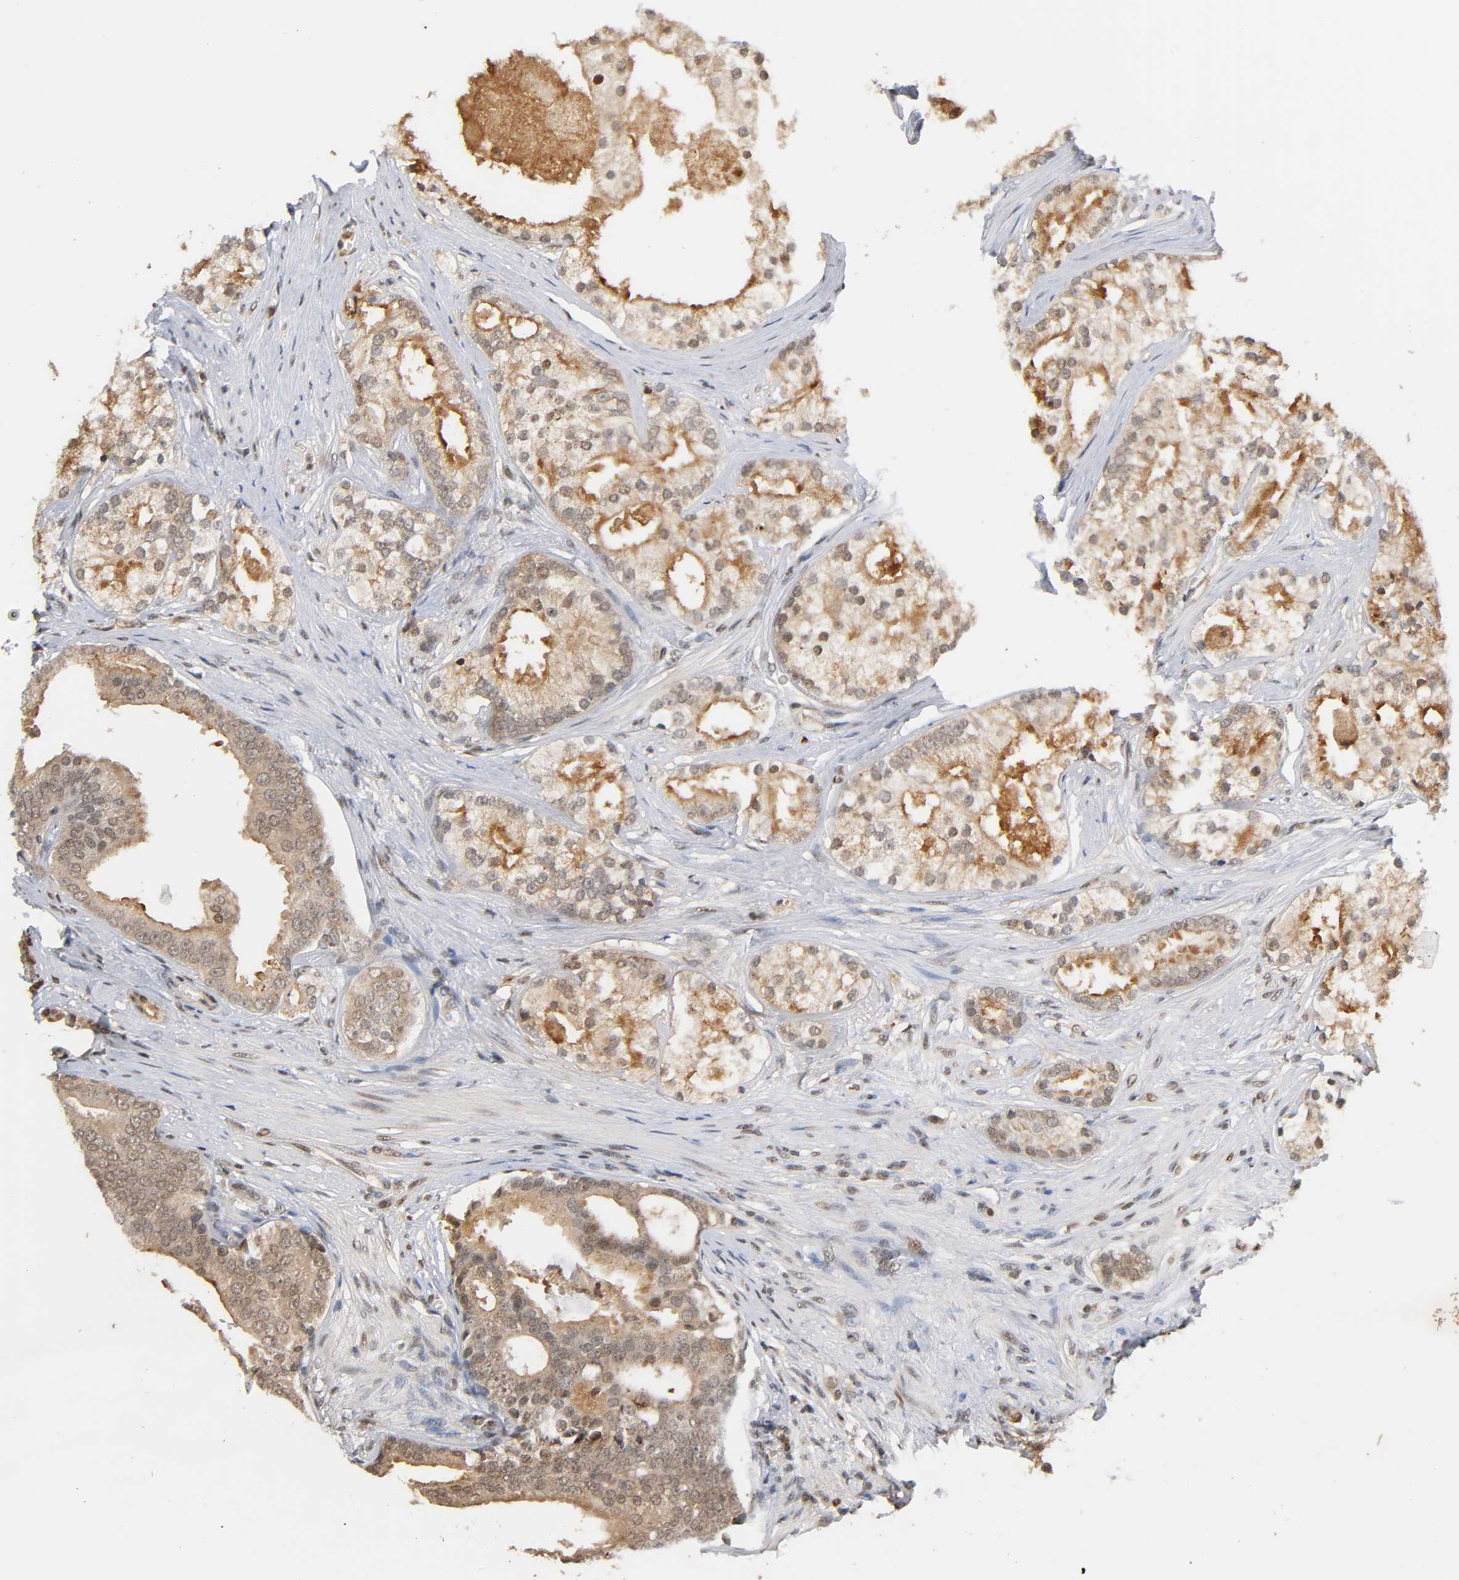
{"staining": {"intensity": "moderate", "quantity": "25%-75%", "location": "cytoplasmic/membranous,nuclear"}, "tissue": "prostate cancer", "cell_type": "Tumor cells", "image_type": "cancer", "snomed": [{"axis": "morphology", "description": "Adenocarcinoma, Low grade"}, {"axis": "topography", "description": "Prostate"}], "caption": "Adenocarcinoma (low-grade) (prostate) stained for a protein demonstrates moderate cytoplasmic/membranous and nuclear positivity in tumor cells.", "gene": "UBC", "patient": {"sex": "male", "age": 58}}